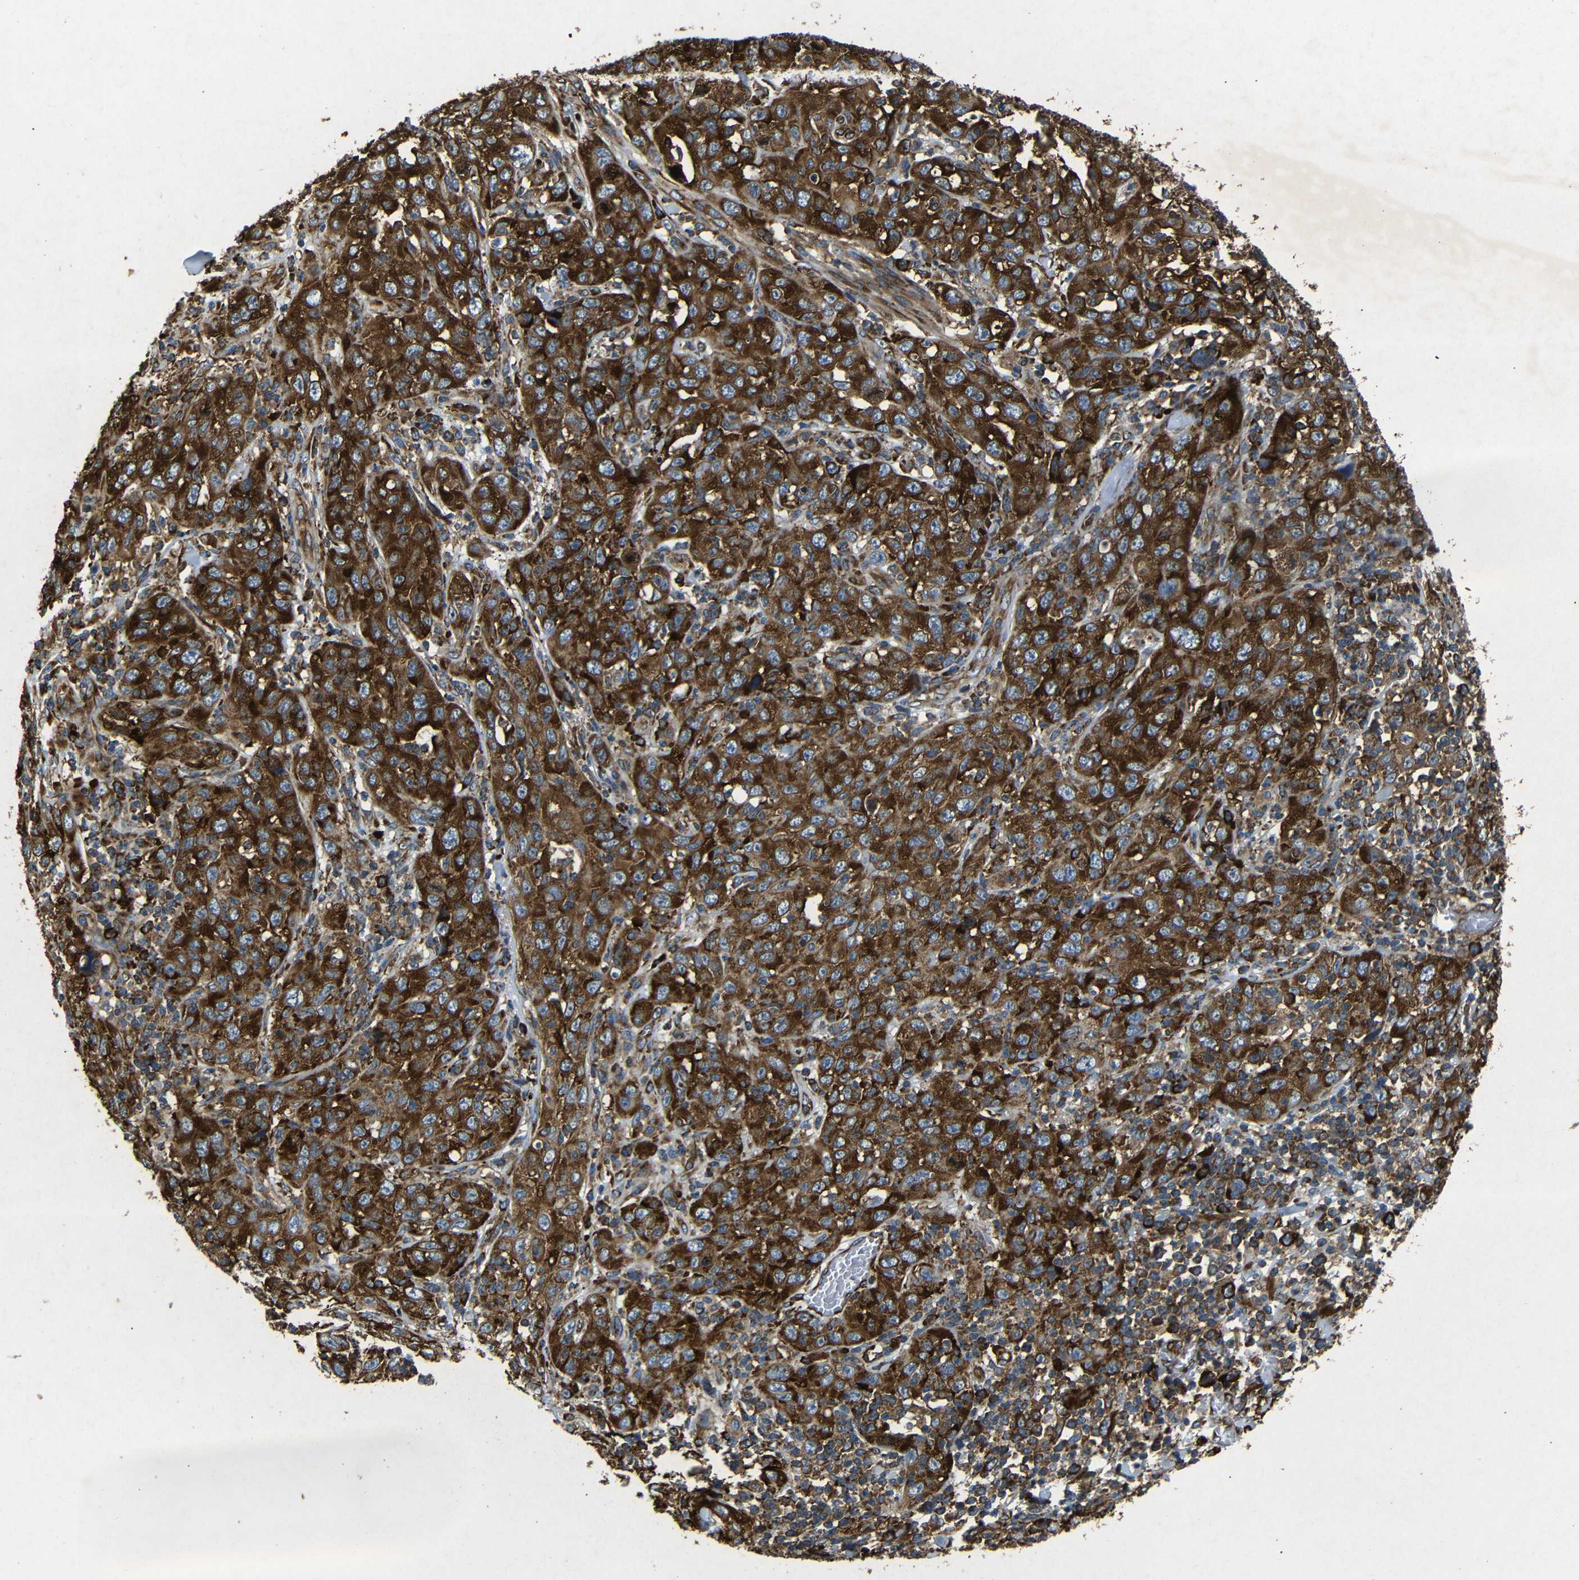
{"staining": {"intensity": "strong", "quantity": ">75%", "location": "cytoplasmic/membranous"}, "tissue": "skin cancer", "cell_type": "Tumor cells", "image_type": "cancer", "snomed": [{"axis": "morphology", "description": "Squamous cell carcinoma, NOS"}, {"axis": "topography", "description": "Skin"}], "caption": "A micrograph of human skin cancer stained for a protein exhibits strong cytoplasmic/membranous brown staining in tumor cells.", "gene": "BTF3", "patient": {"sex": "female", "age": 88}}